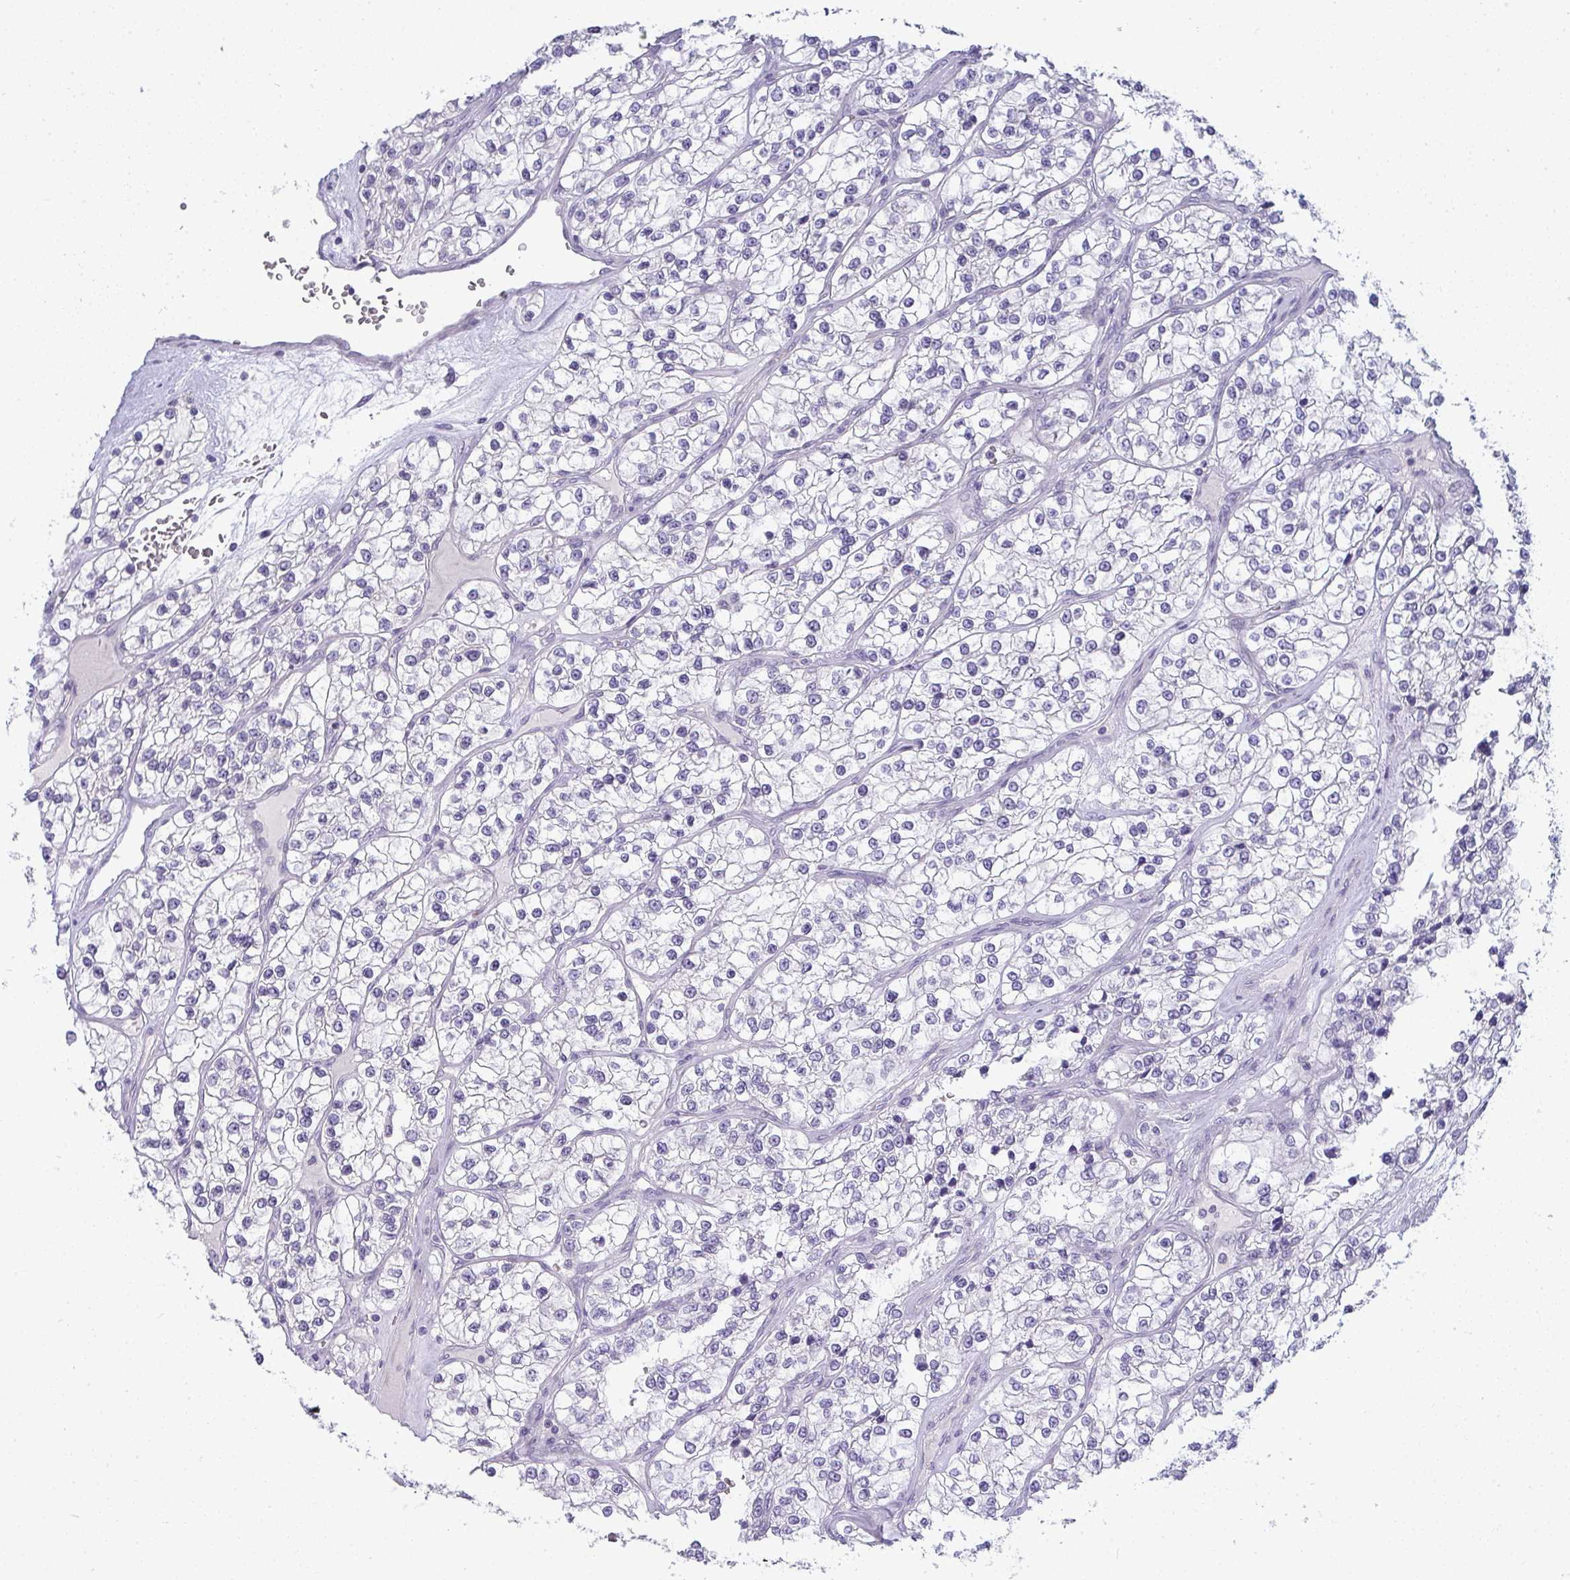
{"staining": {"intensity": "negative", "quantity": "none", "location": "none"}, "tissue": "renal cancer", "cell_type": "Tumor cells", "image_type": "cancer", "snomed": [{"axis": "morphology", "description": "Adenocarcinoma, NOS"}, {"axis": "topography", "description": "Kidney"}], "caption": "Immunohistochemical staining of renal adenocarcinoma shows no significant positivity in tumor cells.", "gene": "TMEM82", "patient": {"sex": "female", "age": 57}}